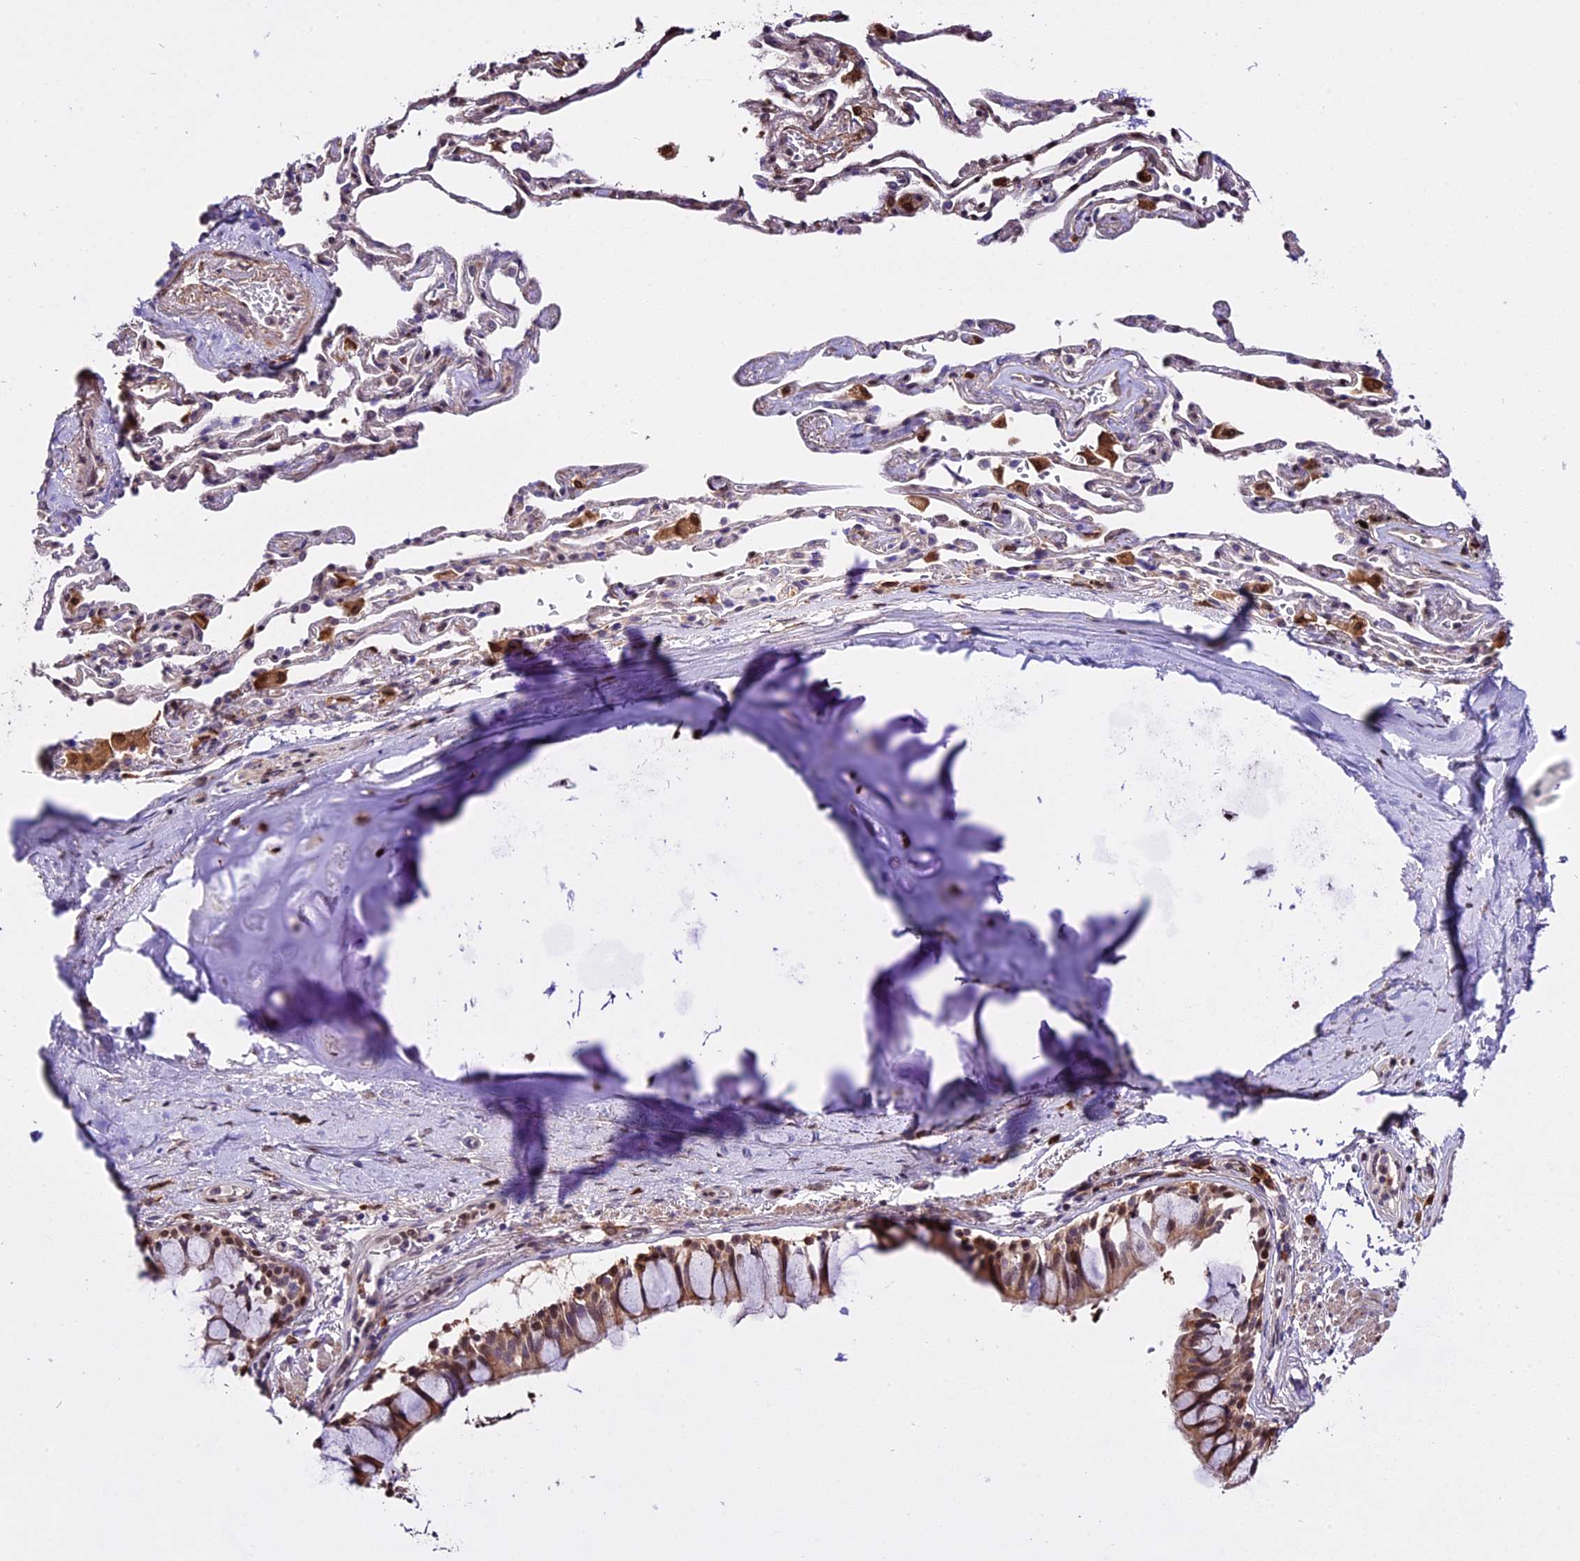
{"staining": {"intensity": "moderate", "quantity": ">75%", "location": "cytoplasmic/membranous,nuclear"}, "tissue": "bronchus", "cell_type": "Respiratory epithelial cells", "image_type": "normal", "snomed": [{"axis": "morphology", "description": "Normal tissue, NOS"}, {"axis": "topography", "description": "Cartilage tissue"}], "caption": "This micrograph displays unremarkable bronchus stained with IHC to label a protein in brown. The cytoplasmic/membranous,nuclear of respiratory epithelial cells show moderate positivity for the protein. Nuclei are counter-stained blue.", "gene": "HERPUD1", "patient": {"sex": "male", "age": 63}}